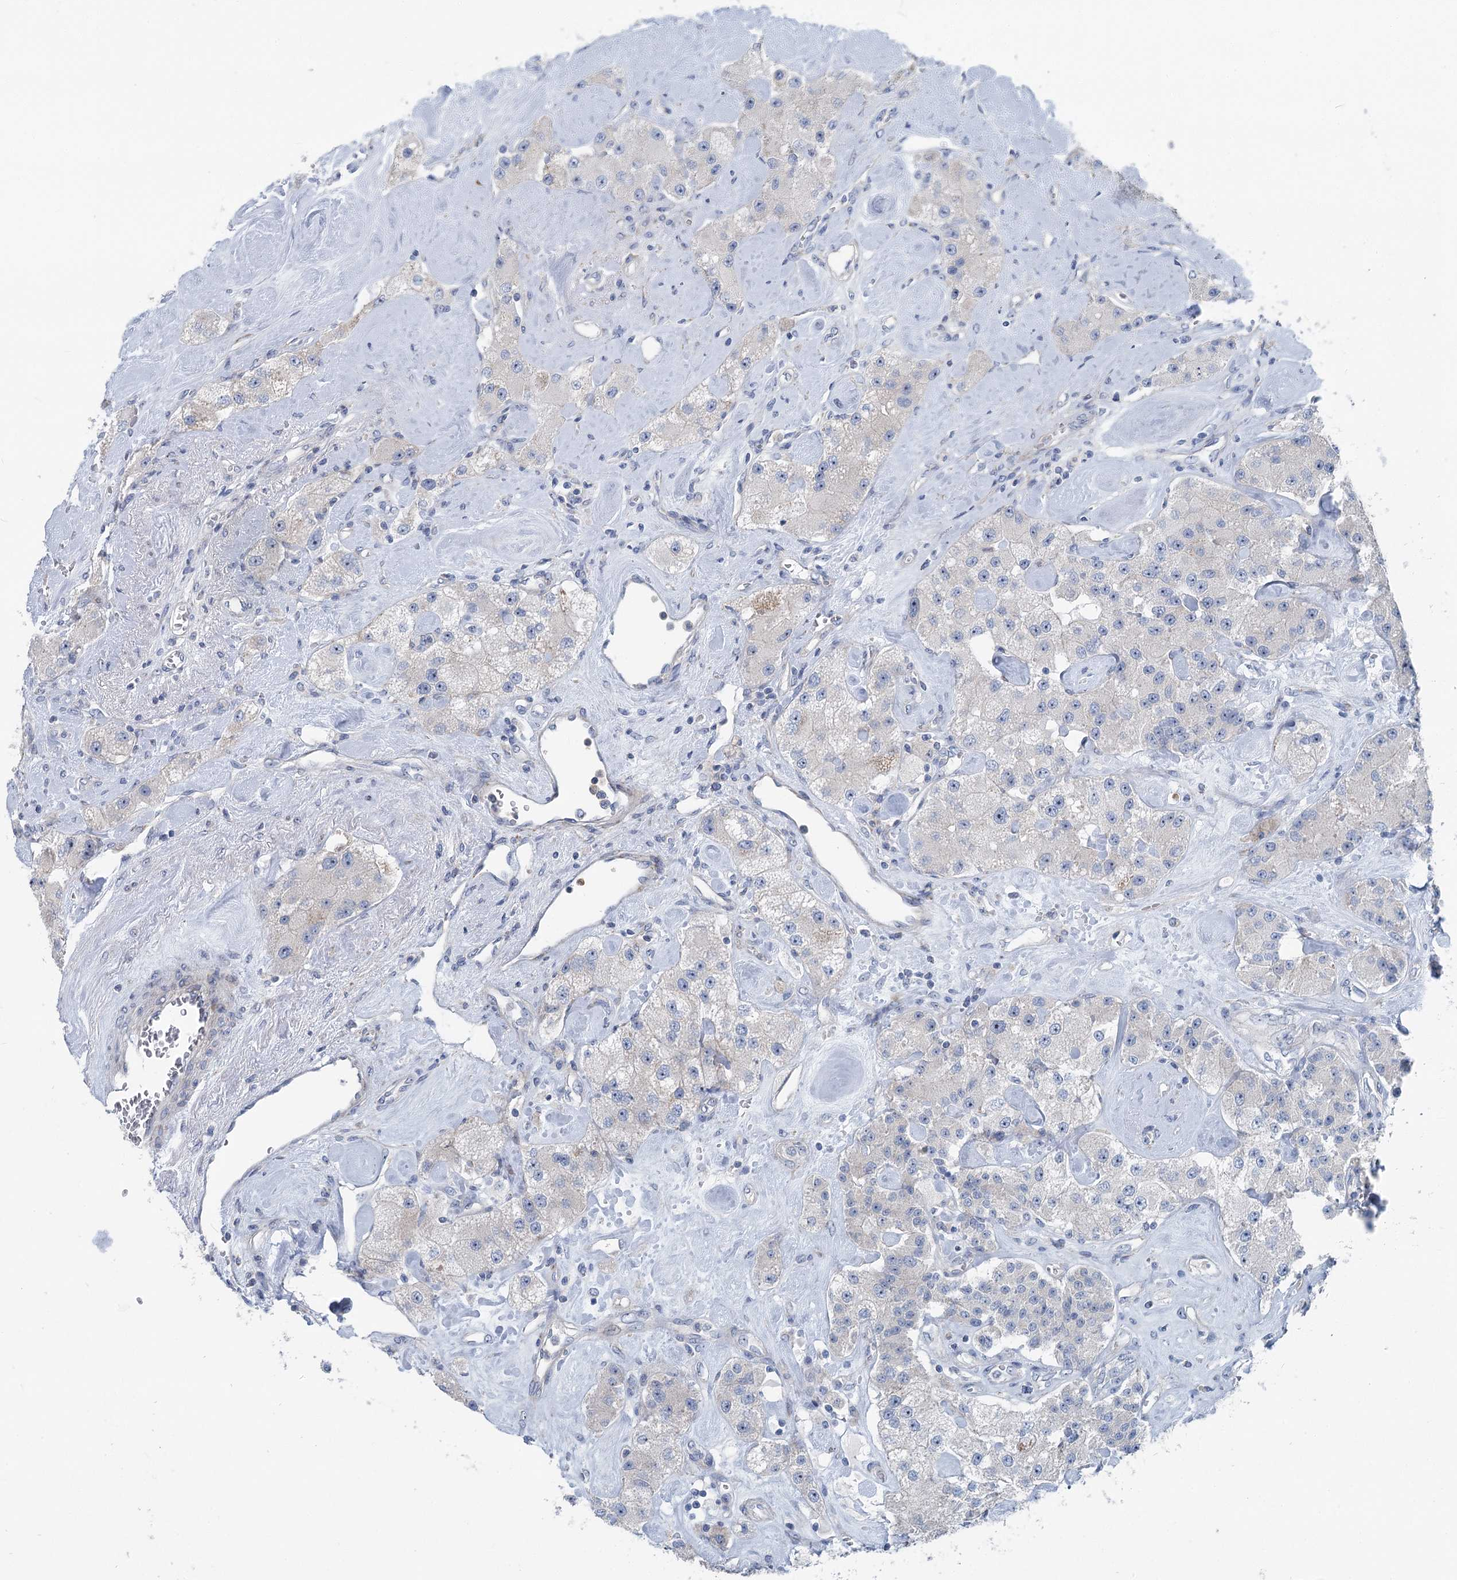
{"staining": {"intensity": "negative", "quantity": "none", "location": "none"}, "tissue": "carcinoid", "cell_type": "Tumor cells", "image_type": "cancer", "snomed": [{"axis": "morphology", "description": "Carcinoid, malignant, NOS"}, {"axis": "topography", "description": "Pancreas"}], "caption": "Tumor cells are negative for protein expression in human carcinoid.", "gene": "MARK2", "patient": {"sex": "male", "age": 41}}